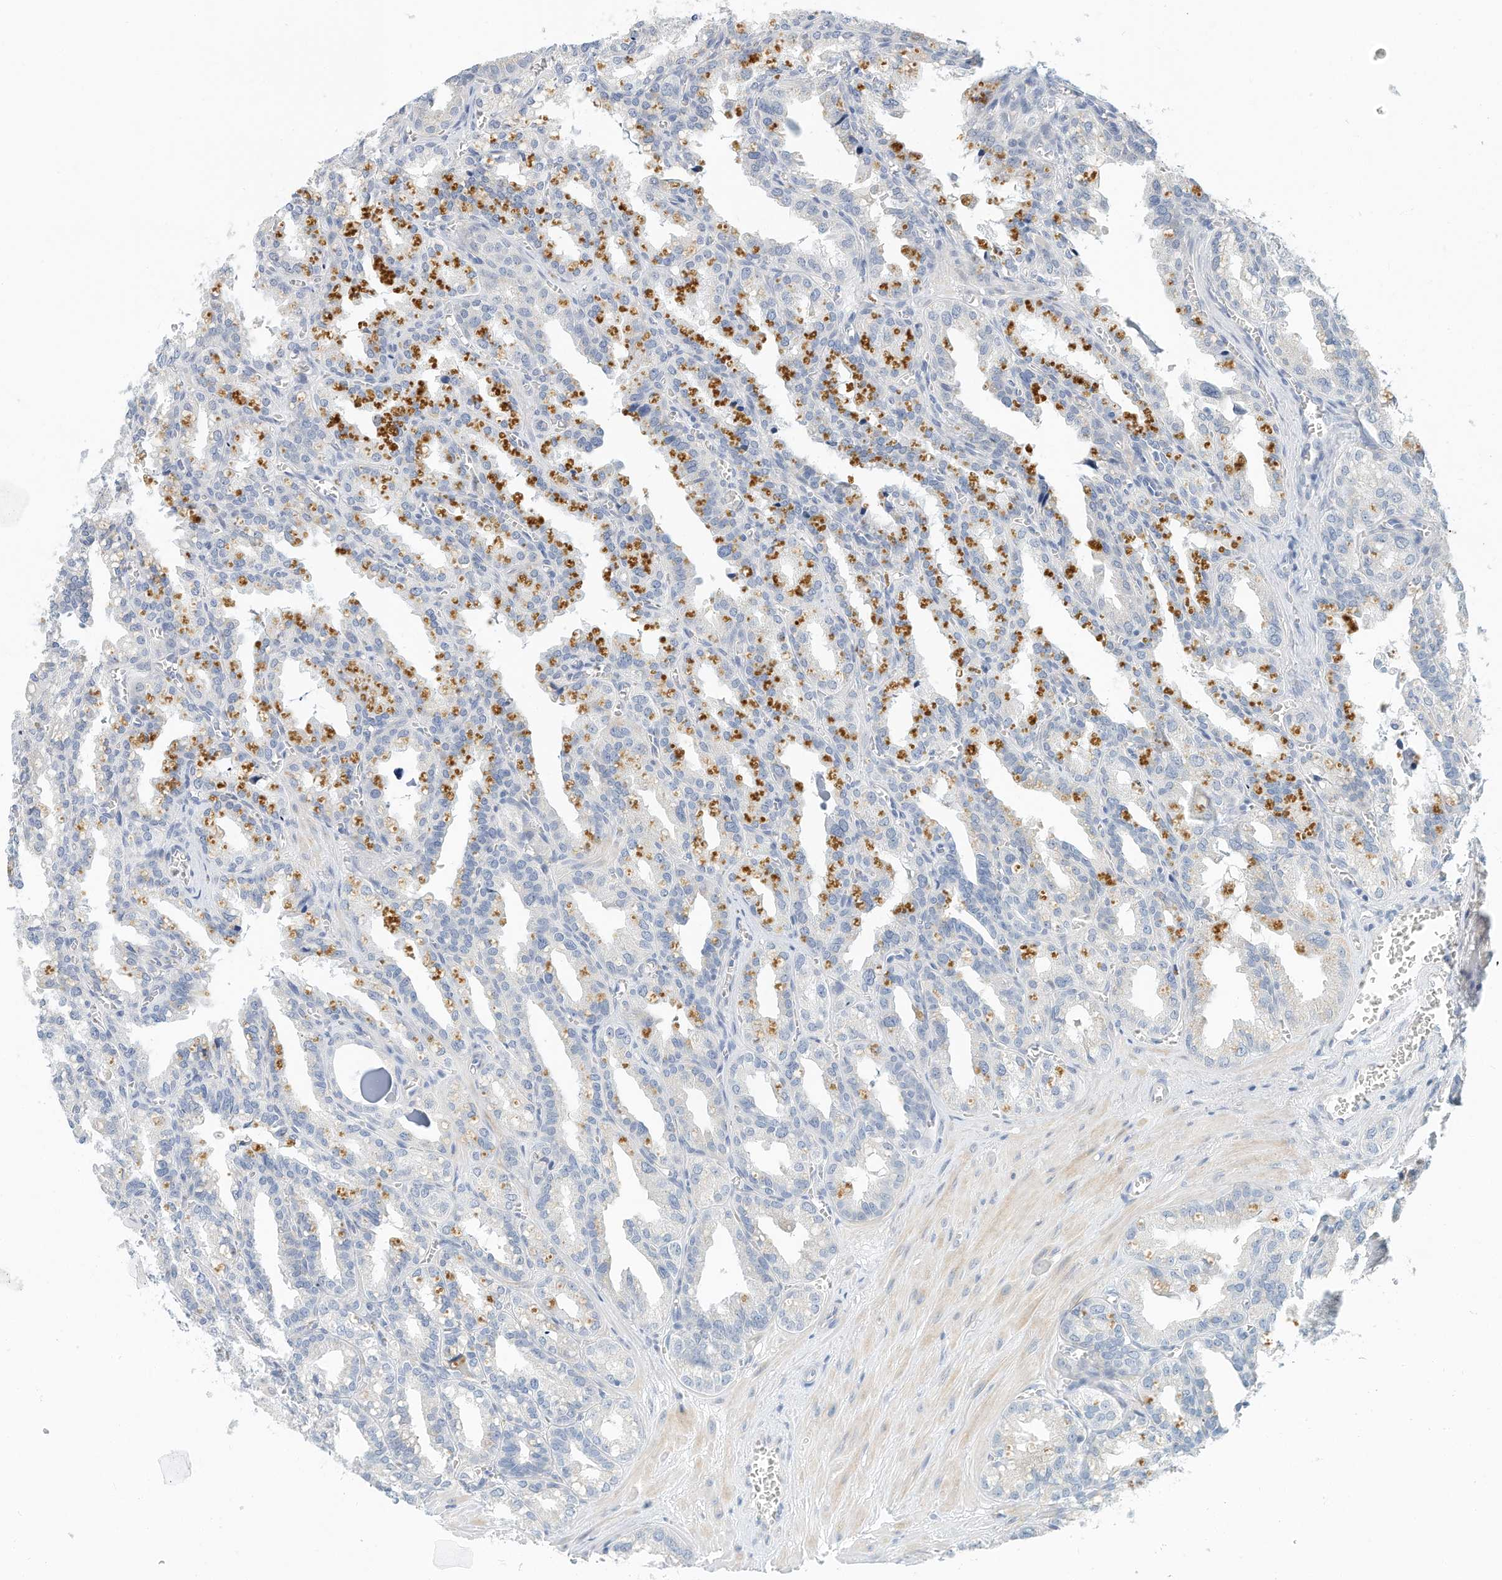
{"staining": {"intensity": "negative", "quantity": "none", "location": "none"}, "tissue": "seminal vesicle", "cell_type": "Glandular cells", "image_type": "normal", "snomed": [{"axis": "morphology", "description": "Normal tissue, NOS"}, {"axis": "topography", "description": "Prostate"}, {"axis": "topography", "description": "Seminal veicle"}], "caption": "Immunohistochemistry image of benign seminal vesicle: human seminal vesicle stained with DAB demonstrates no significant protein positivity in glandular cells.", "gene": "ARHGAP28", "patient": {"sex": "male", "age": 51}}